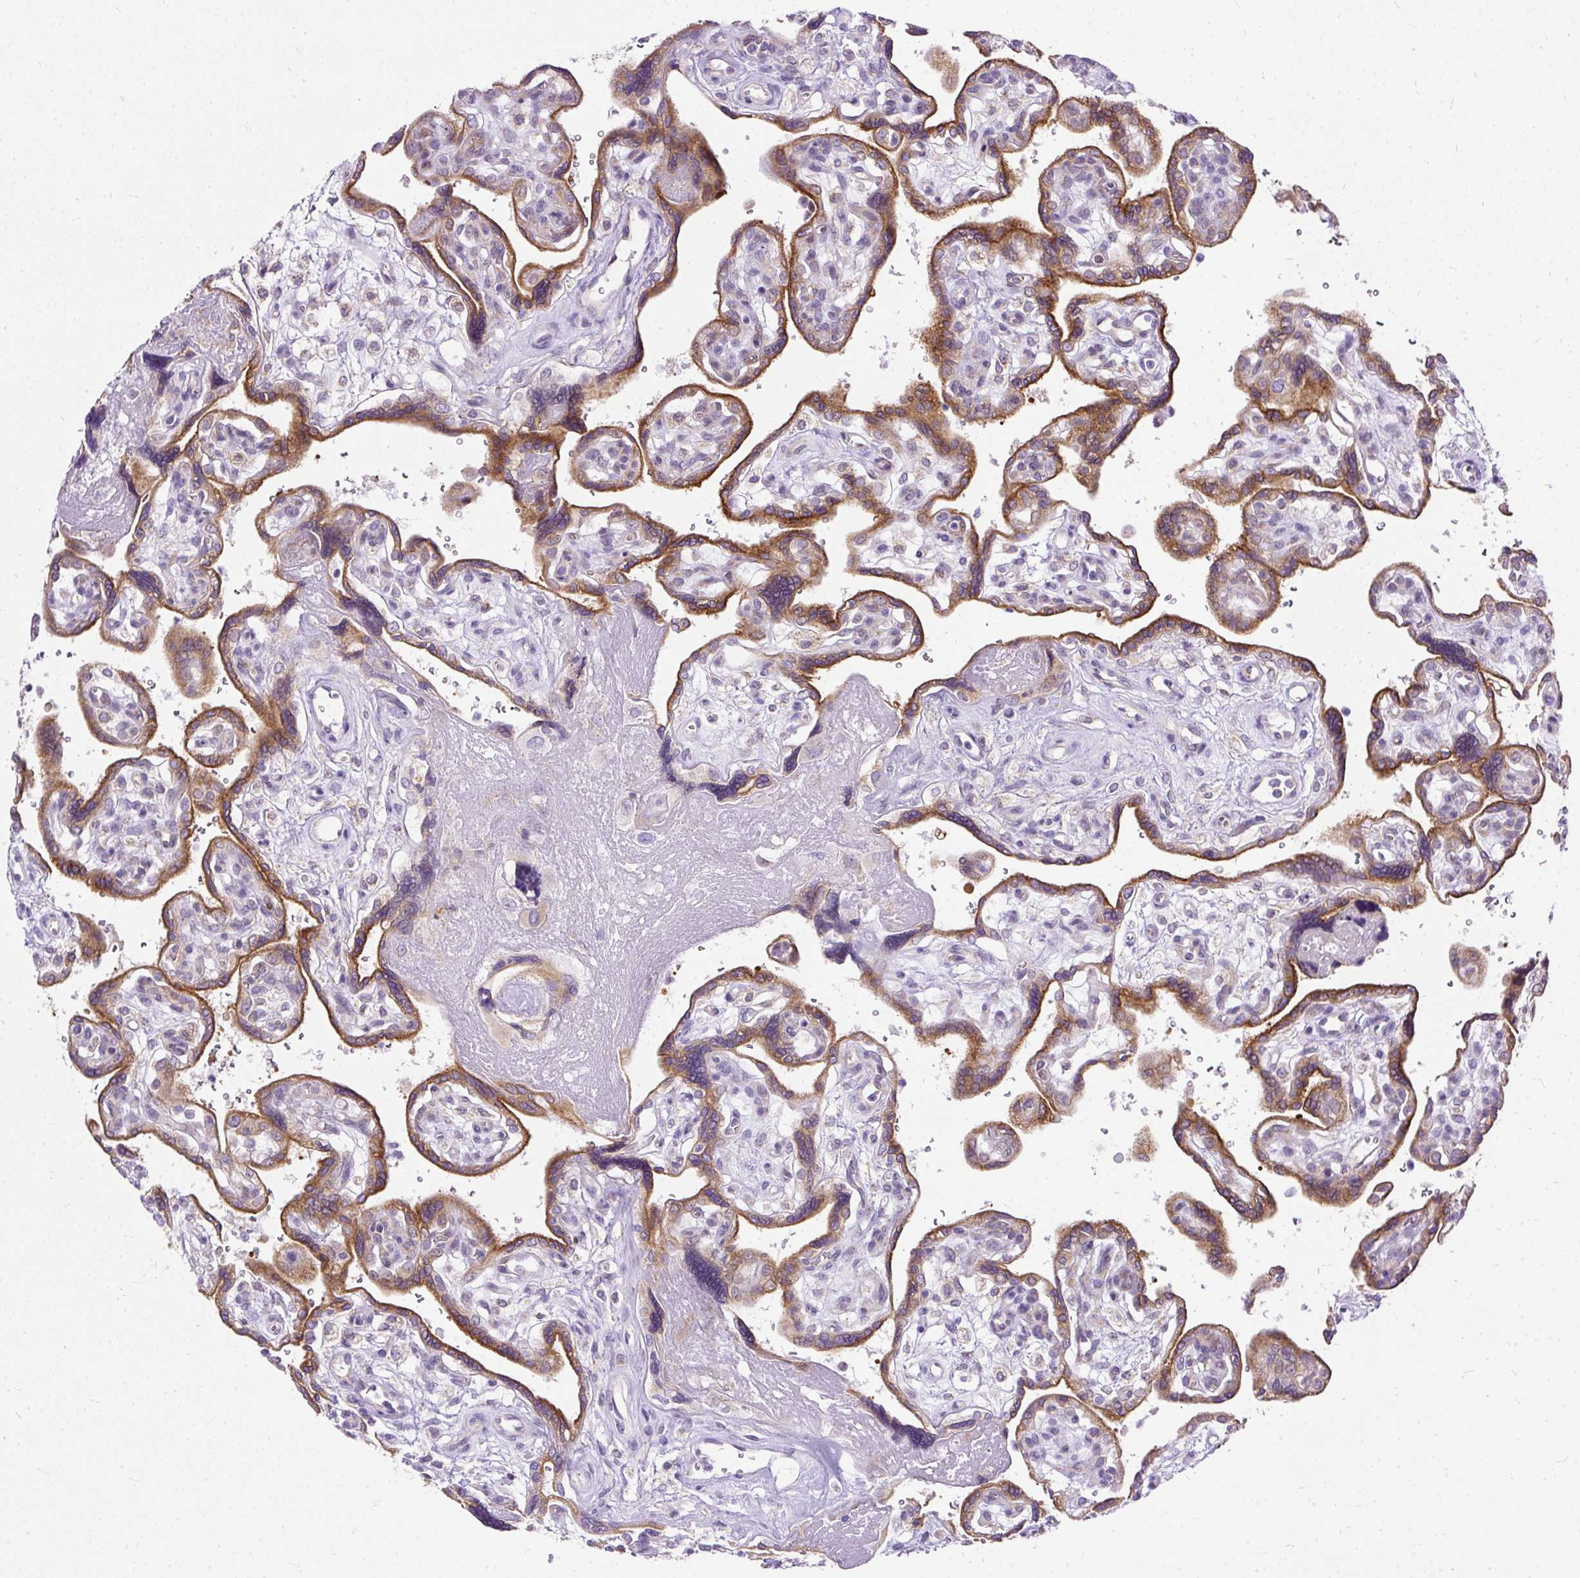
{"staining": {"intensity": "negative", "quantity": "none", "location": "none"}, "tissue": "placenta", "cell_type": "Decidual cells", "image_type": "normal", "snomed": [{"axis": "morphology", "description": "Normal tissue, NOS"}, {"axis": "topography", "description": "Placenta"}], "caption": "Immunohistochemistry (IHC) of unremarkable human placenta shows no staining in decidual cells. (Brightfield microscopy of DAB IHC at high magnification).", "gene": "AMFR", "patient": {"sex": "female", "age": 39}}